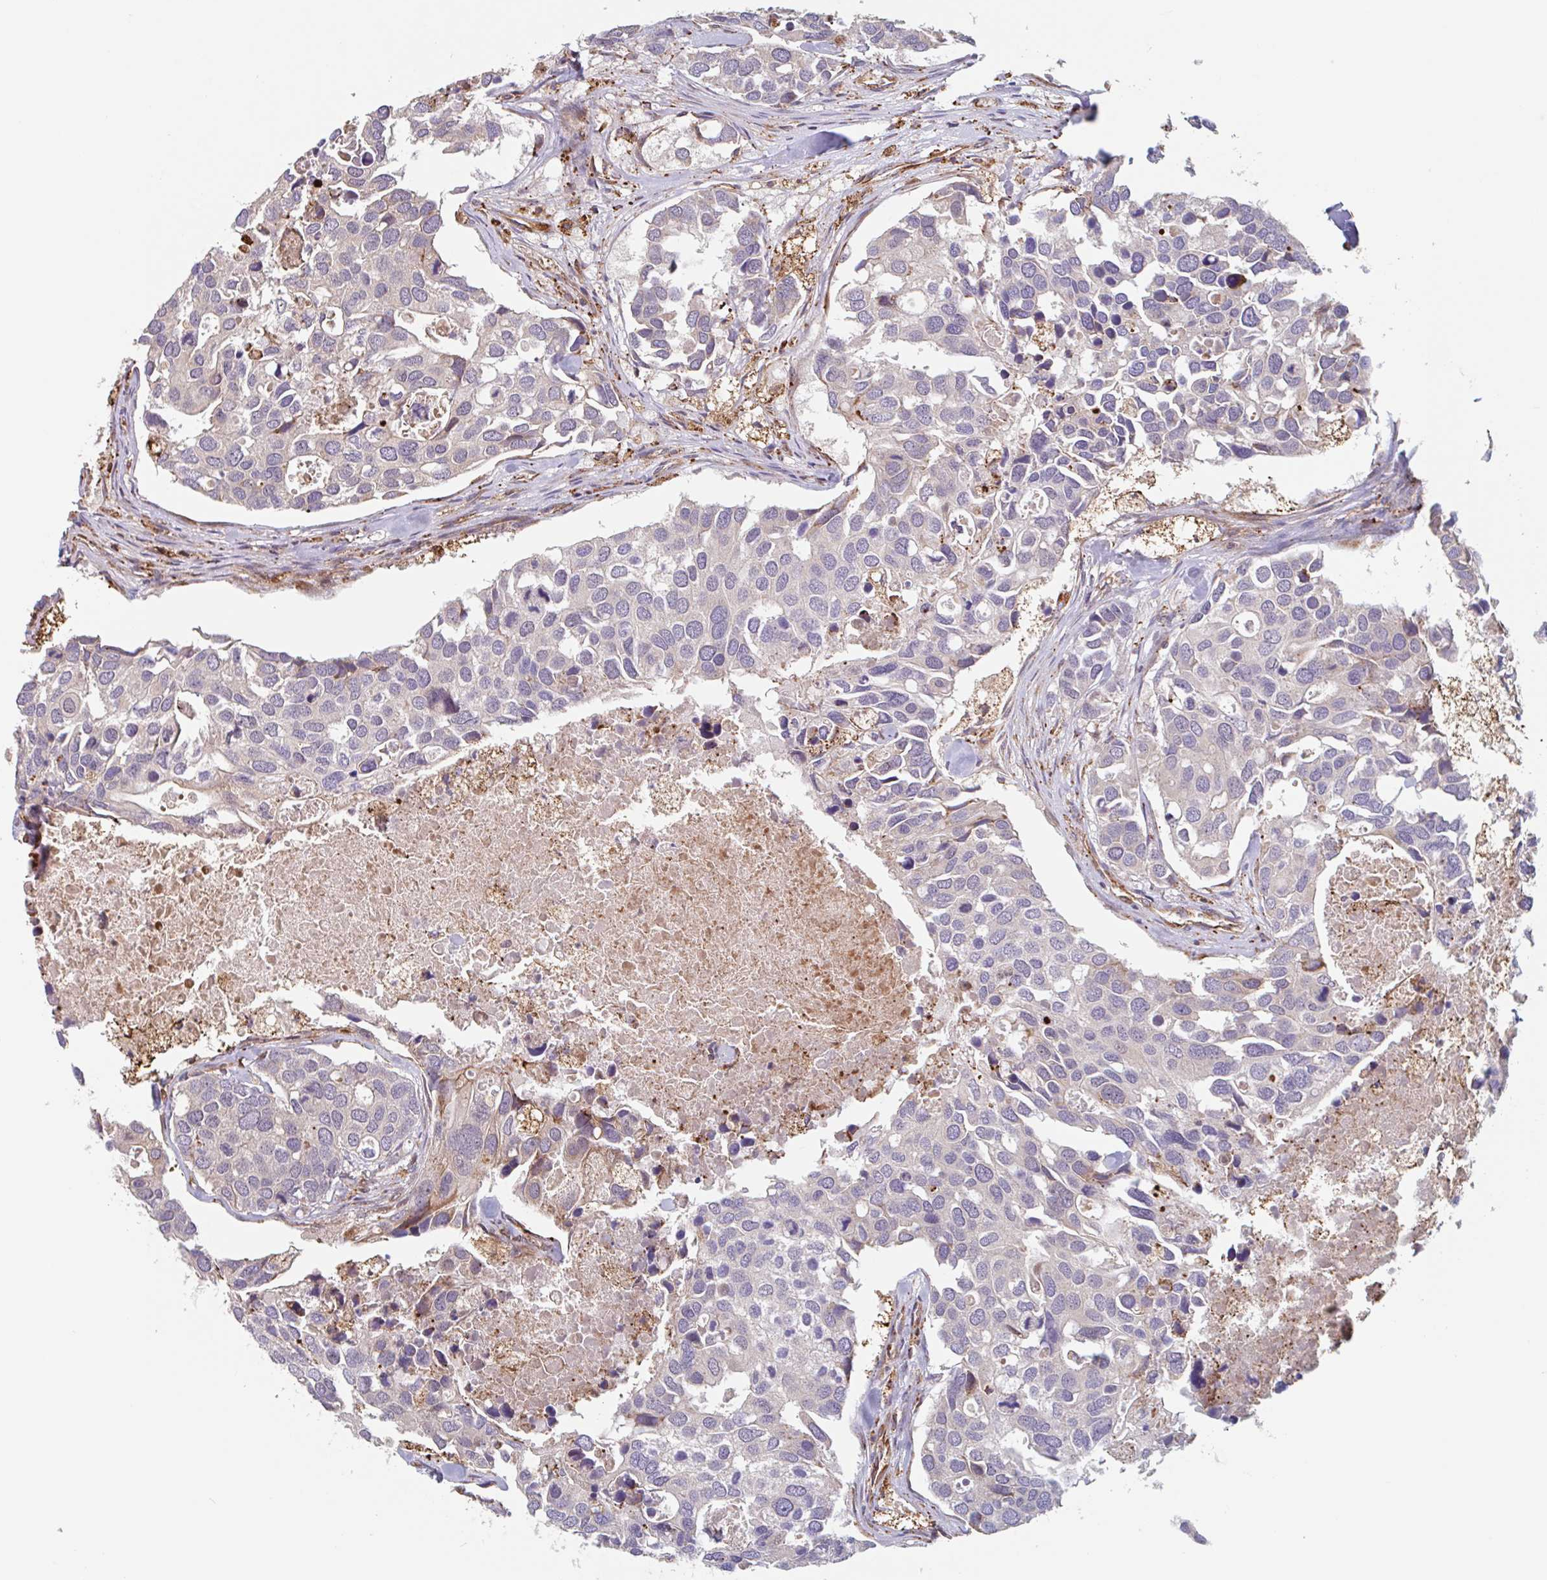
{"staining": {"intensity": "negative", "quantity": "none", "location": "none"}, "tissue": "breast cancer", "cell_type": "Tumor cells", "image_type": "cancer", "snomed": [{"axis": "morphology", "description": "Duct carcinoma"}, {"axis": "topography", "description": "Breast"}], "caption": "Immunohistochemical staining of human breast cancer reveals no significant positivity in tumor cells. The staining was performed using DAB (3,3'-diaminobenzidine) to visualize the protein expression in brown, while the nuclei were stained in blue with hematoxylin (Magnification: 20x).", "gene": "NUB1", "patient": {"sex": "female", "age": 83}}